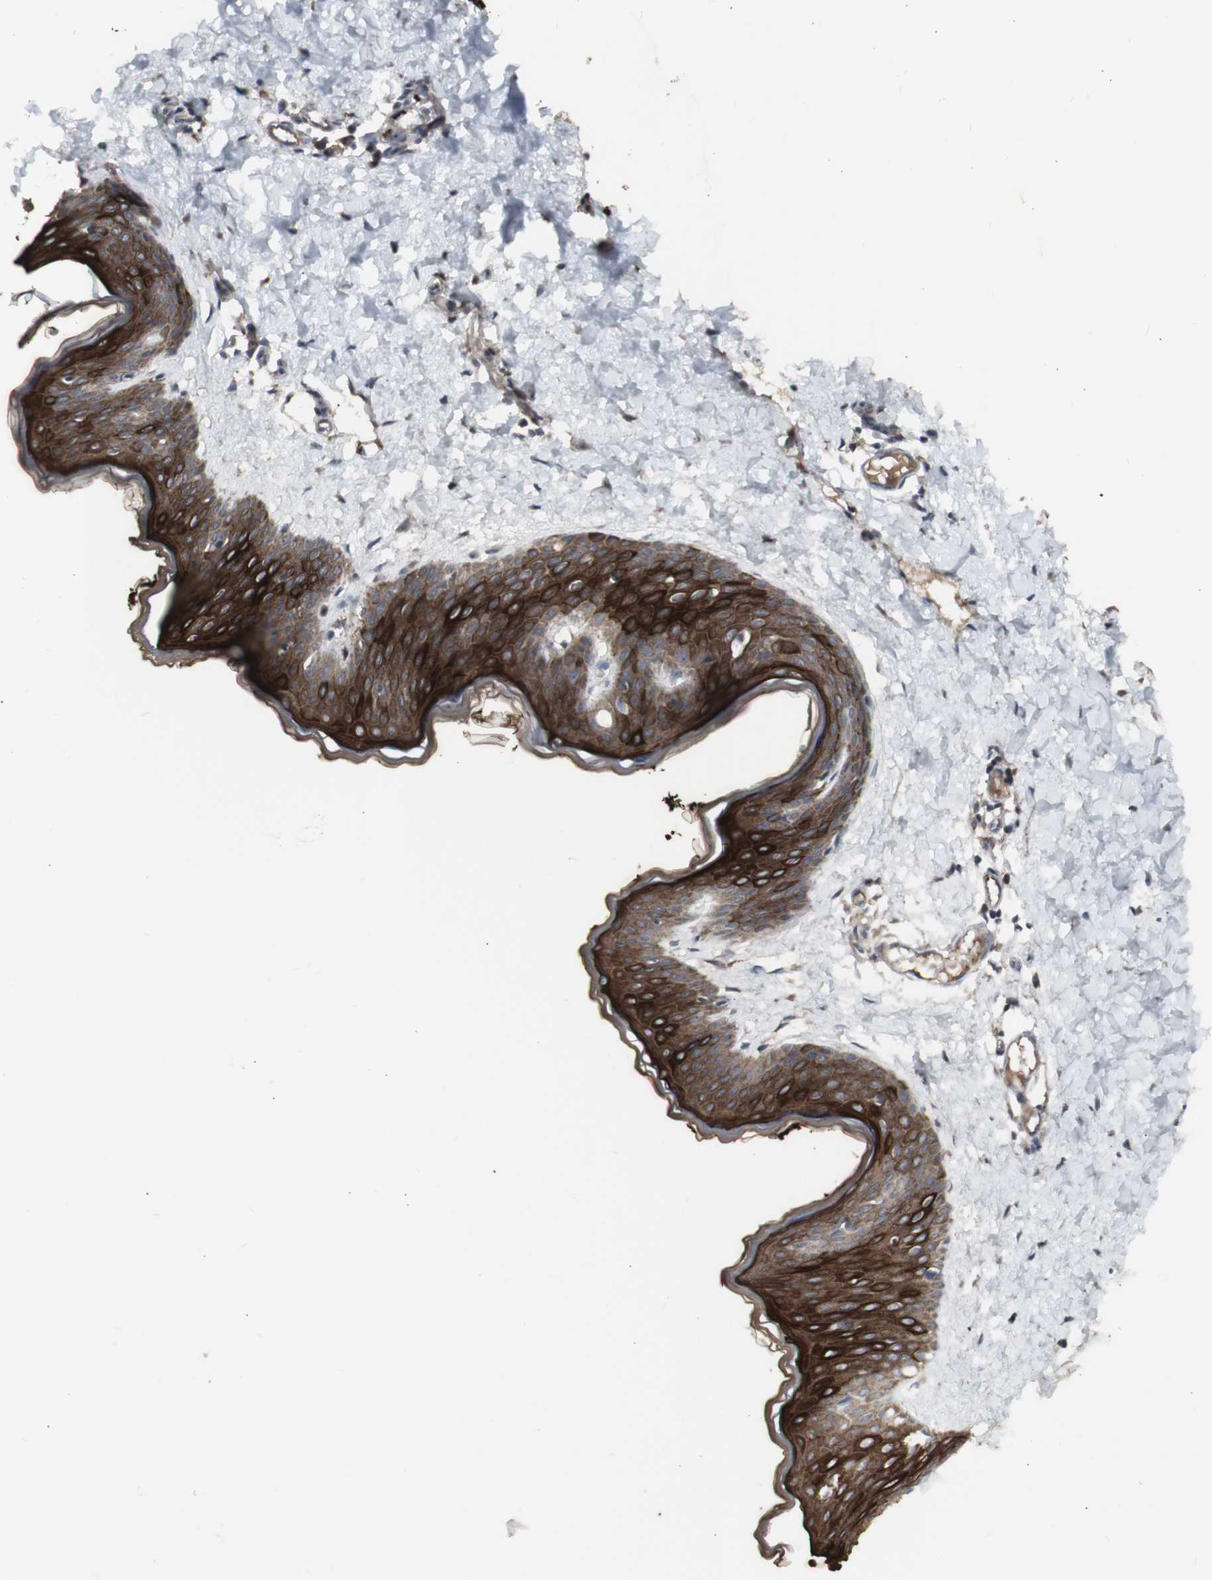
{"staining": {"intensity": "weak", "quantity": ">75%", "location": "cytoplasmic/membranous"}, "tissue": "skin", "cell_type": "Fibroblasts", "image_type": "normal", "snomed": [{"axis": "morphology", "description": "Normal tissue, NOS"}, {"axis": "topography", "description": "Skin"}], "caption": "Immunohistochemistry (IHC) staining of unremarkable skin, which shows low levels of weak cytoplasmic/membranous staining in about >75% of fibroblasts indicating weak cytoplasmic/membranous protein expression. The staining was performed using DAB (brown) for protein detection and nuclei were counterstained in hematoxylin (blue).", "gene": "ALOX12", "patient": {"sex": "female", "age": 17}}